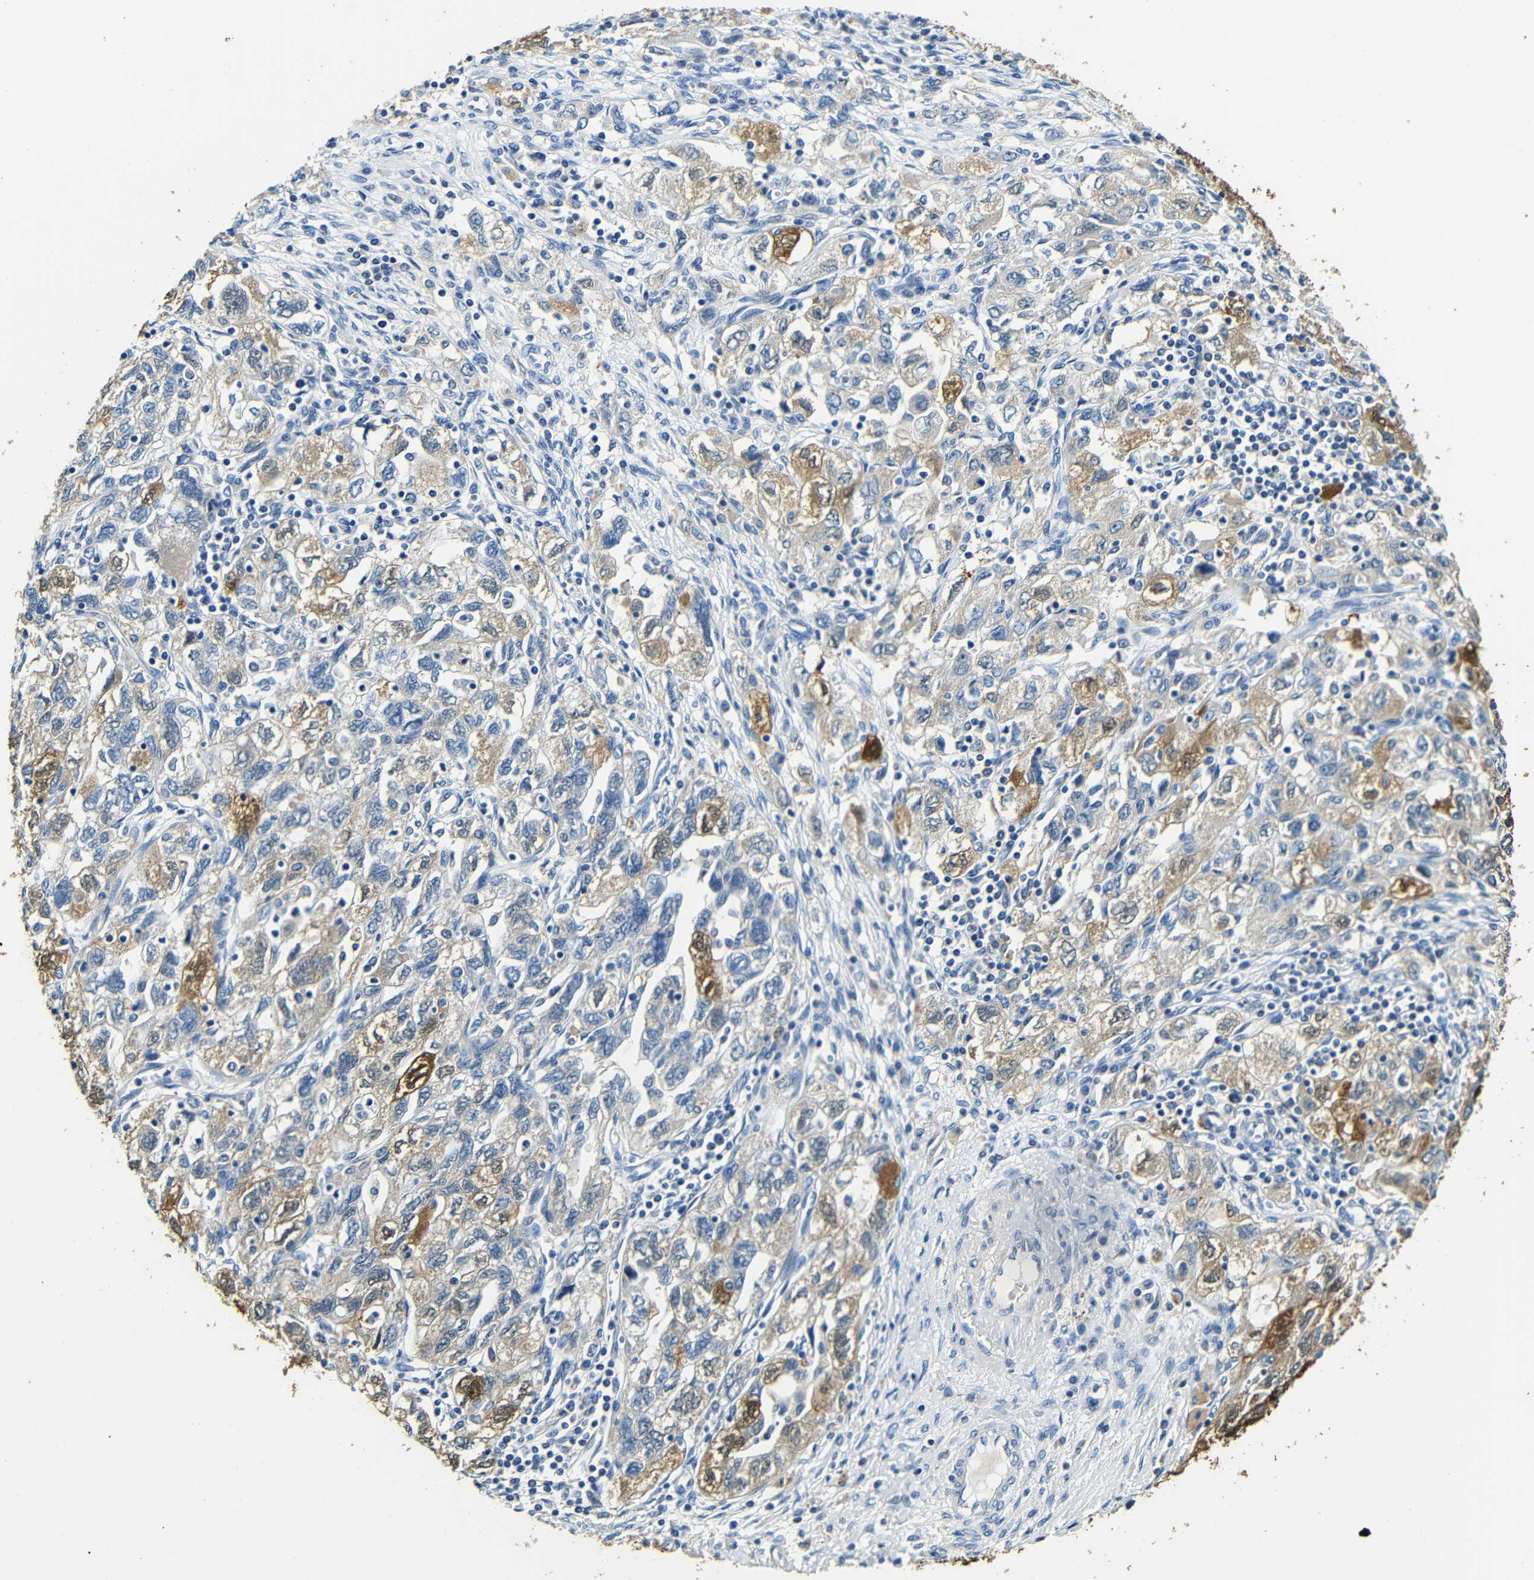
{"staining": {"intensity": "weak", "quantity": "25%-75%", "location": "cytoplasmic/membranous"}, "tissue": "ovarian cancer", "cell_type": "Tumor cells", "image_type": "cancer", "snomed": [{"axis": "morphology", "description": "Carcinoma, NOS"}, {"axis": "morphology", "description": "Cystadenocarcinoma, serous, NOS"}, {"axis": "topography", "description": "Ovary"}], "caption": "Protein positivity by IHC exhibits weak cytoplasmic/membranous expression in about 25%-75% of tumor cells in ovarian cancer (serous cystadenocarcinoma).", "gene": "FMO5", "patient": {"sex": "female", "age": 69}}